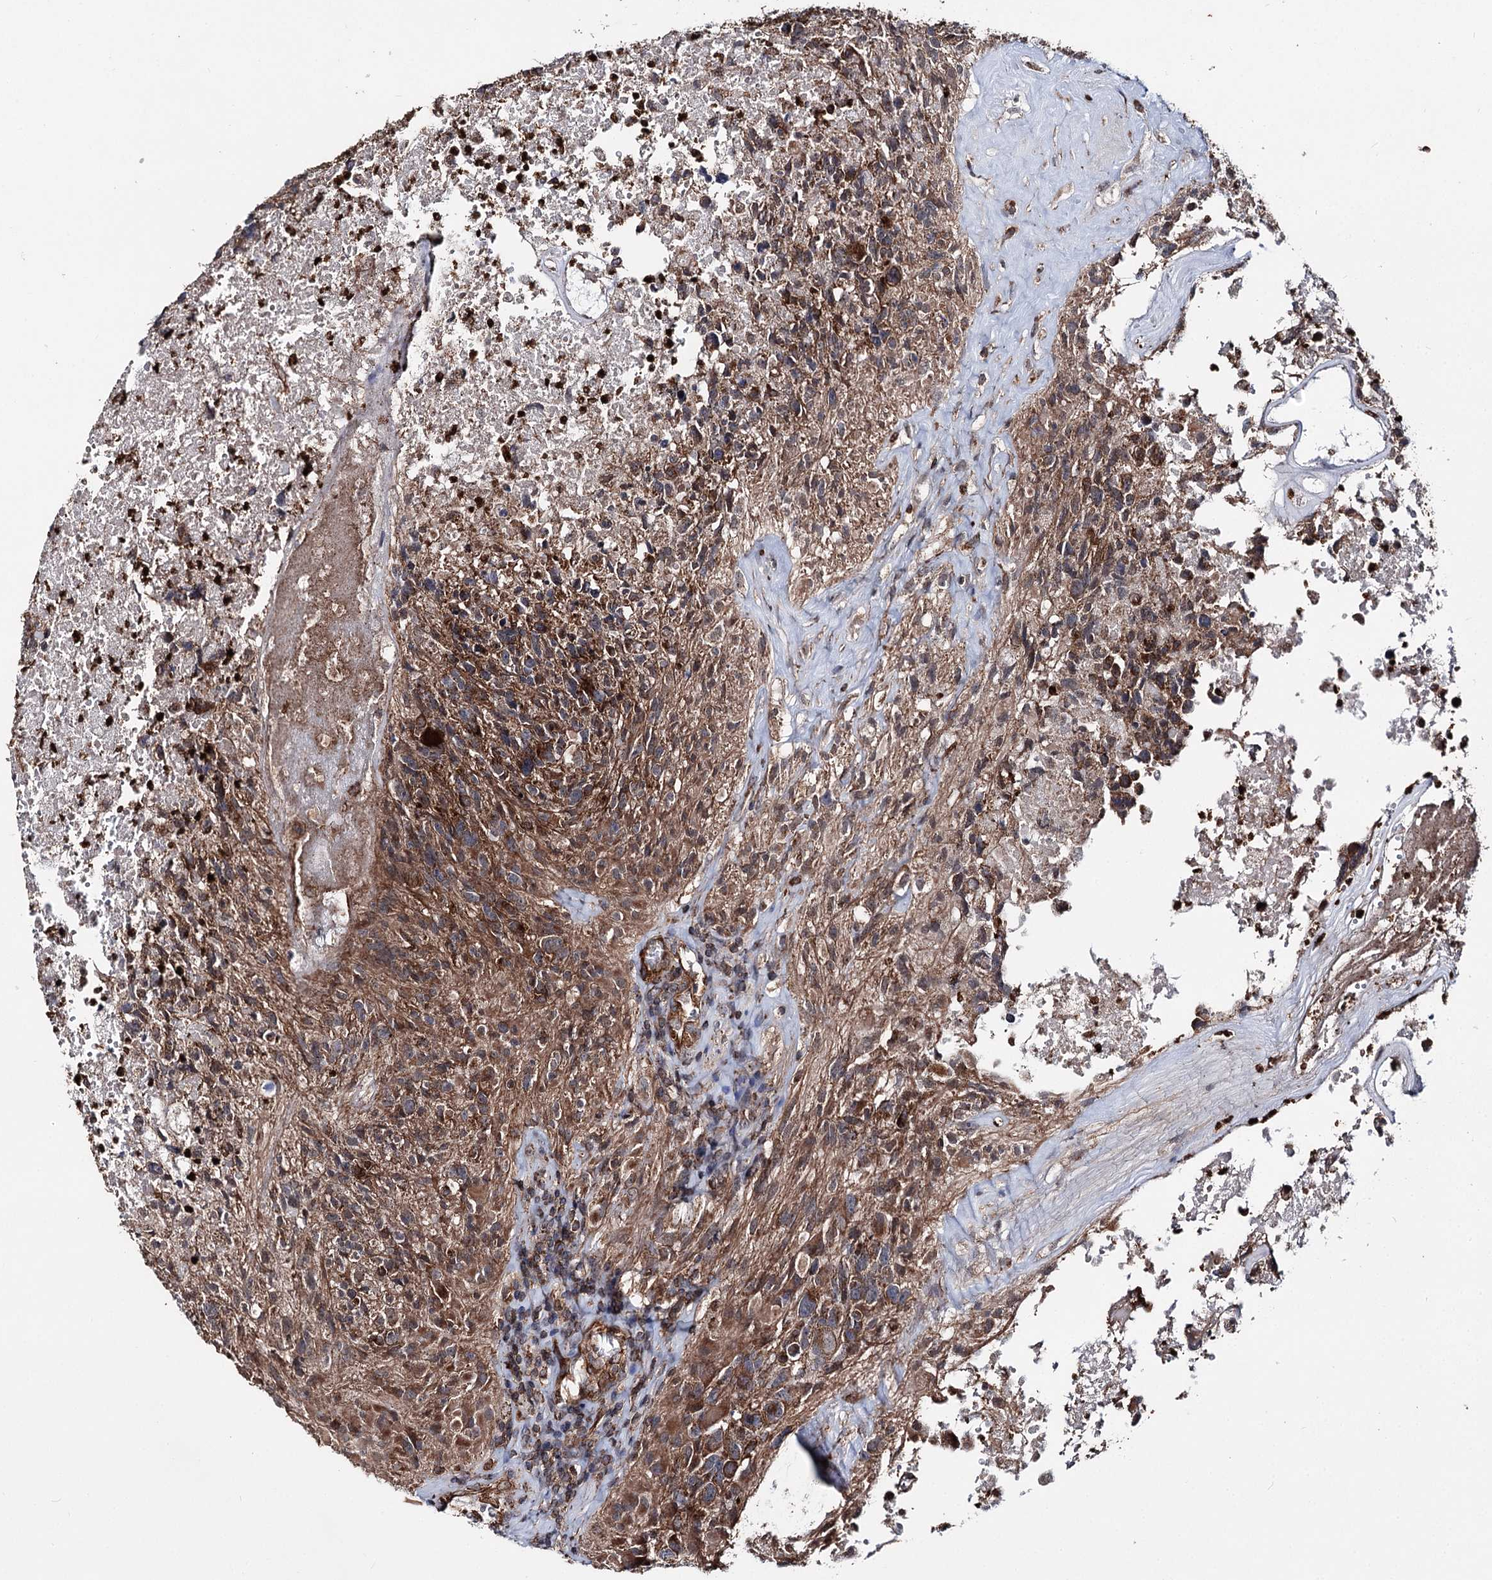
{"staining": {"intensity": "moderate", "quantity": ">75%", "location": "cytoplasmic/membranous"}, "tissue": "glioma", "cell_type": "Tumor cells", "image_type": "cancer", "snomed": [{"axis": "morphology", "description": "Glioma, malignant, High grade"}, {"axis": "topography", "description": "Brain"}], "caption": "Glioma stained with immunohistochemistry (IHC) exhibits moderate cytoplasmic/membranous positivity in about >75% of tumor cells. Using DAB (3,3'-diaminobenzidine) (brown) and hematoxylin (blue) stains, captured at high magnification using brightfield microscopy.", "gene": "FGFR1OP2", "patient": {"sex": "male", "age": 76}}